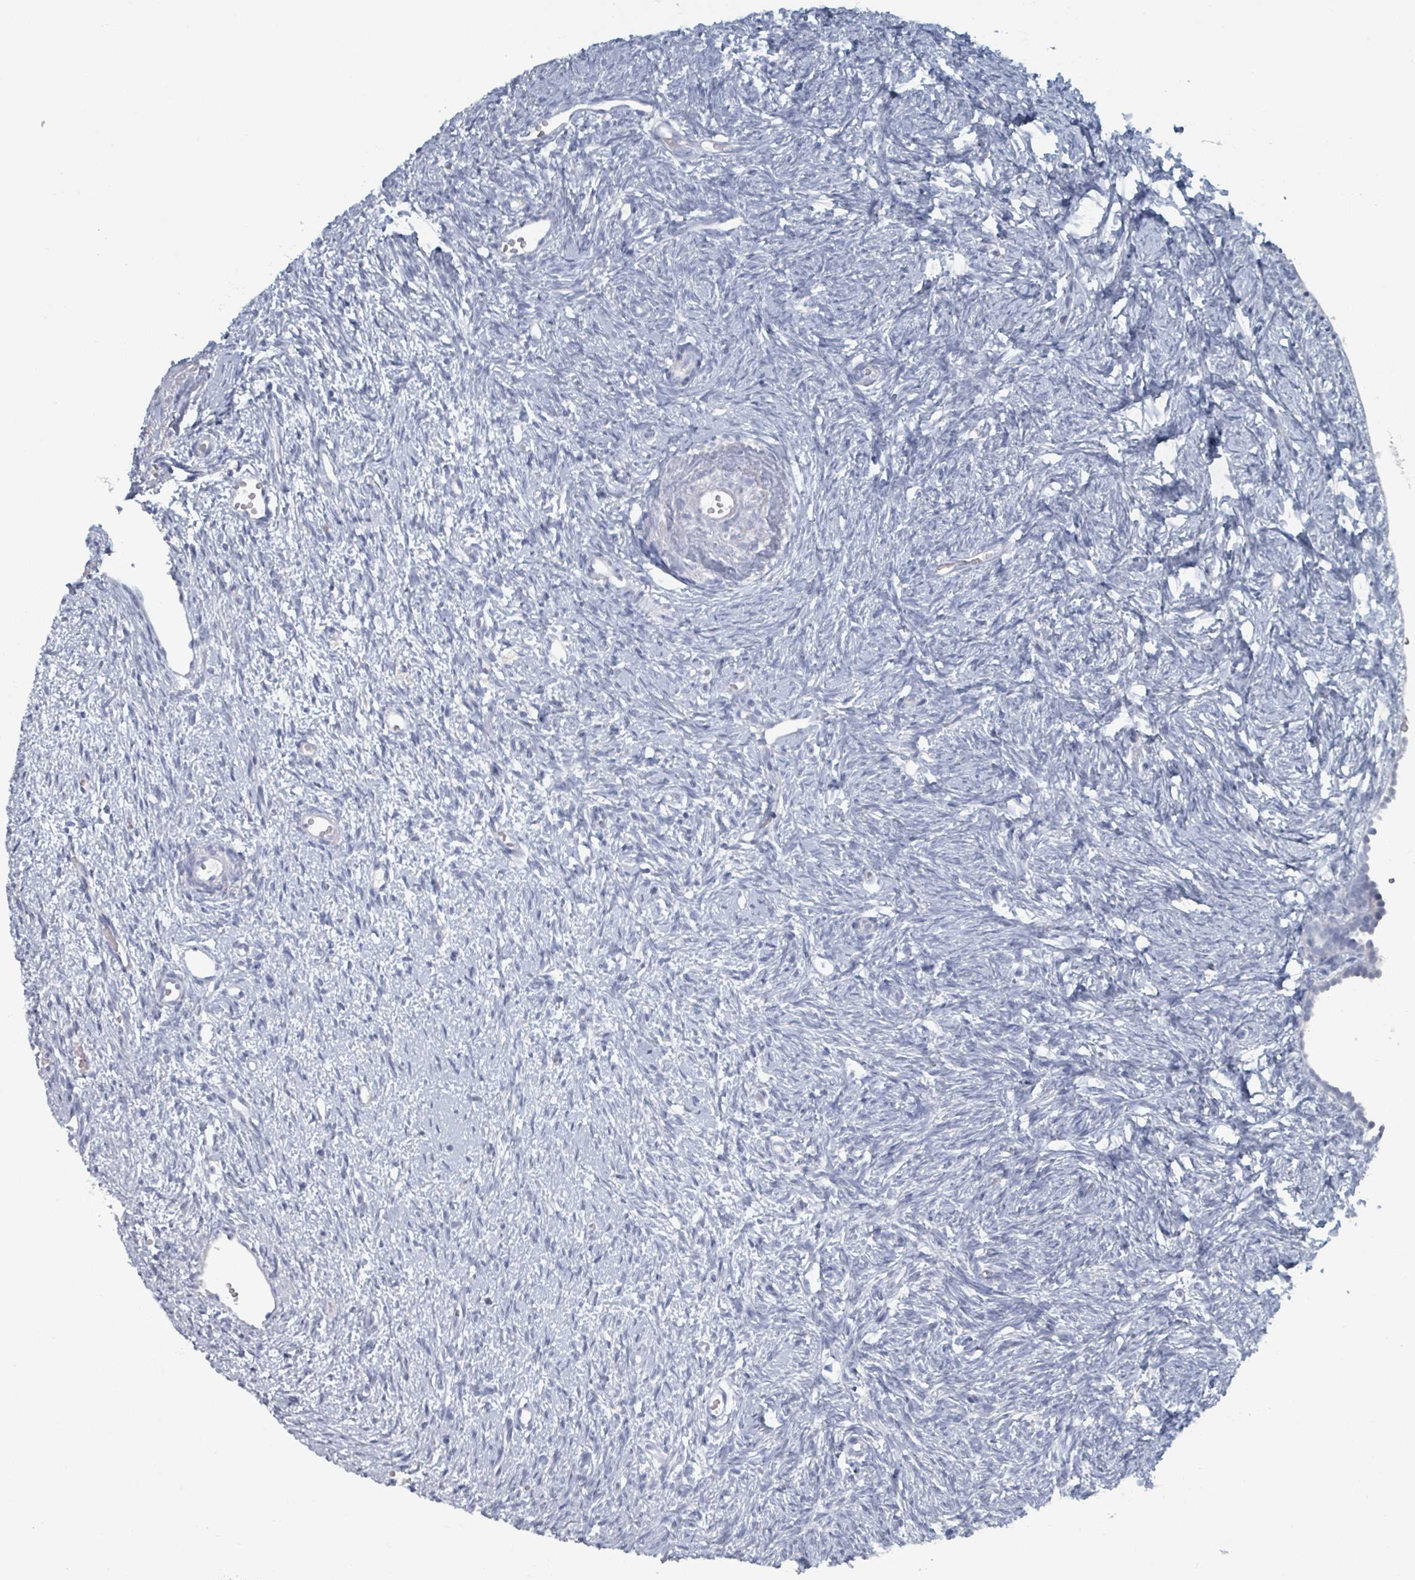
{"staining": {"intensity": "negative", "quantity": "none", "location": "none"}, "tissue": "ovary", "cell_type": "Ovarian stroma cells", "image_type": "normal", "snomed": [{"axis": "morphology", "description": "Normal tissue, NOS"}, {"axis": "topography", "description": "Ovary"}], "caption": "Immunohistochemical staining of unremarkable ovary demonstrates no significant expression in ovarian stroma cells.", "gene": "HEATR5A", "patient": {"sex": "female", "age": 51}}